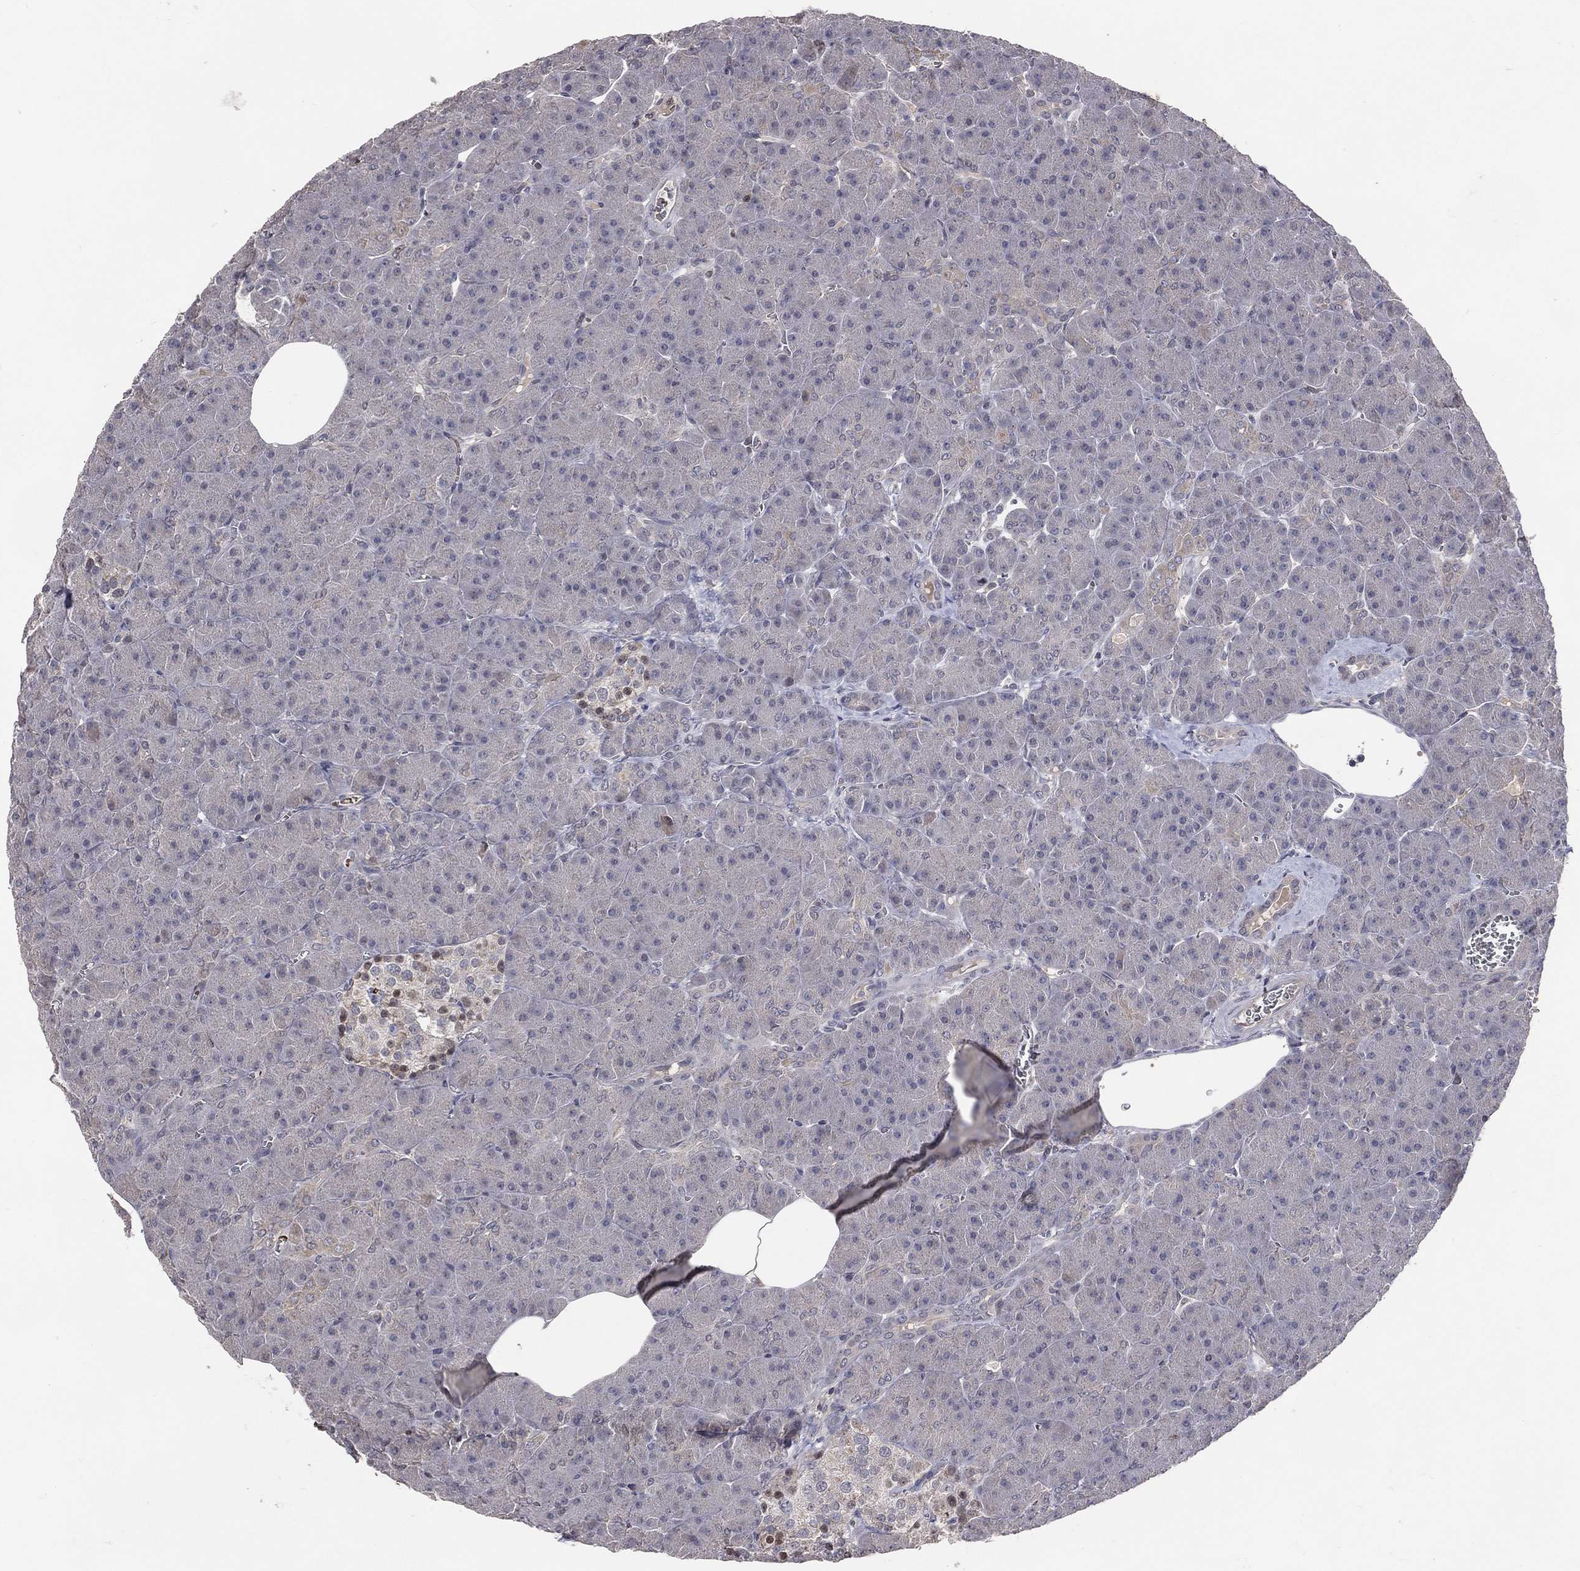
{"staining": {"intensity": "negative", "quantity": "none", "location": "none"}, "tissue": "pancreas", "cell_type": "Exocrine glandular cells", "image_type": "normal", "snomed": [{"axis": "morphology", "description": "Normal tissue, NOS"}, {"axis": "topography", "description": "Pancreas"}], "caption": "IHC histopathology image of normal pancreas stained for a protein (brown), which demonstrates no staining in exocrine glandular cells.", "gene": "DNAH7", "patient": {"sex": "male", "age": 61}}